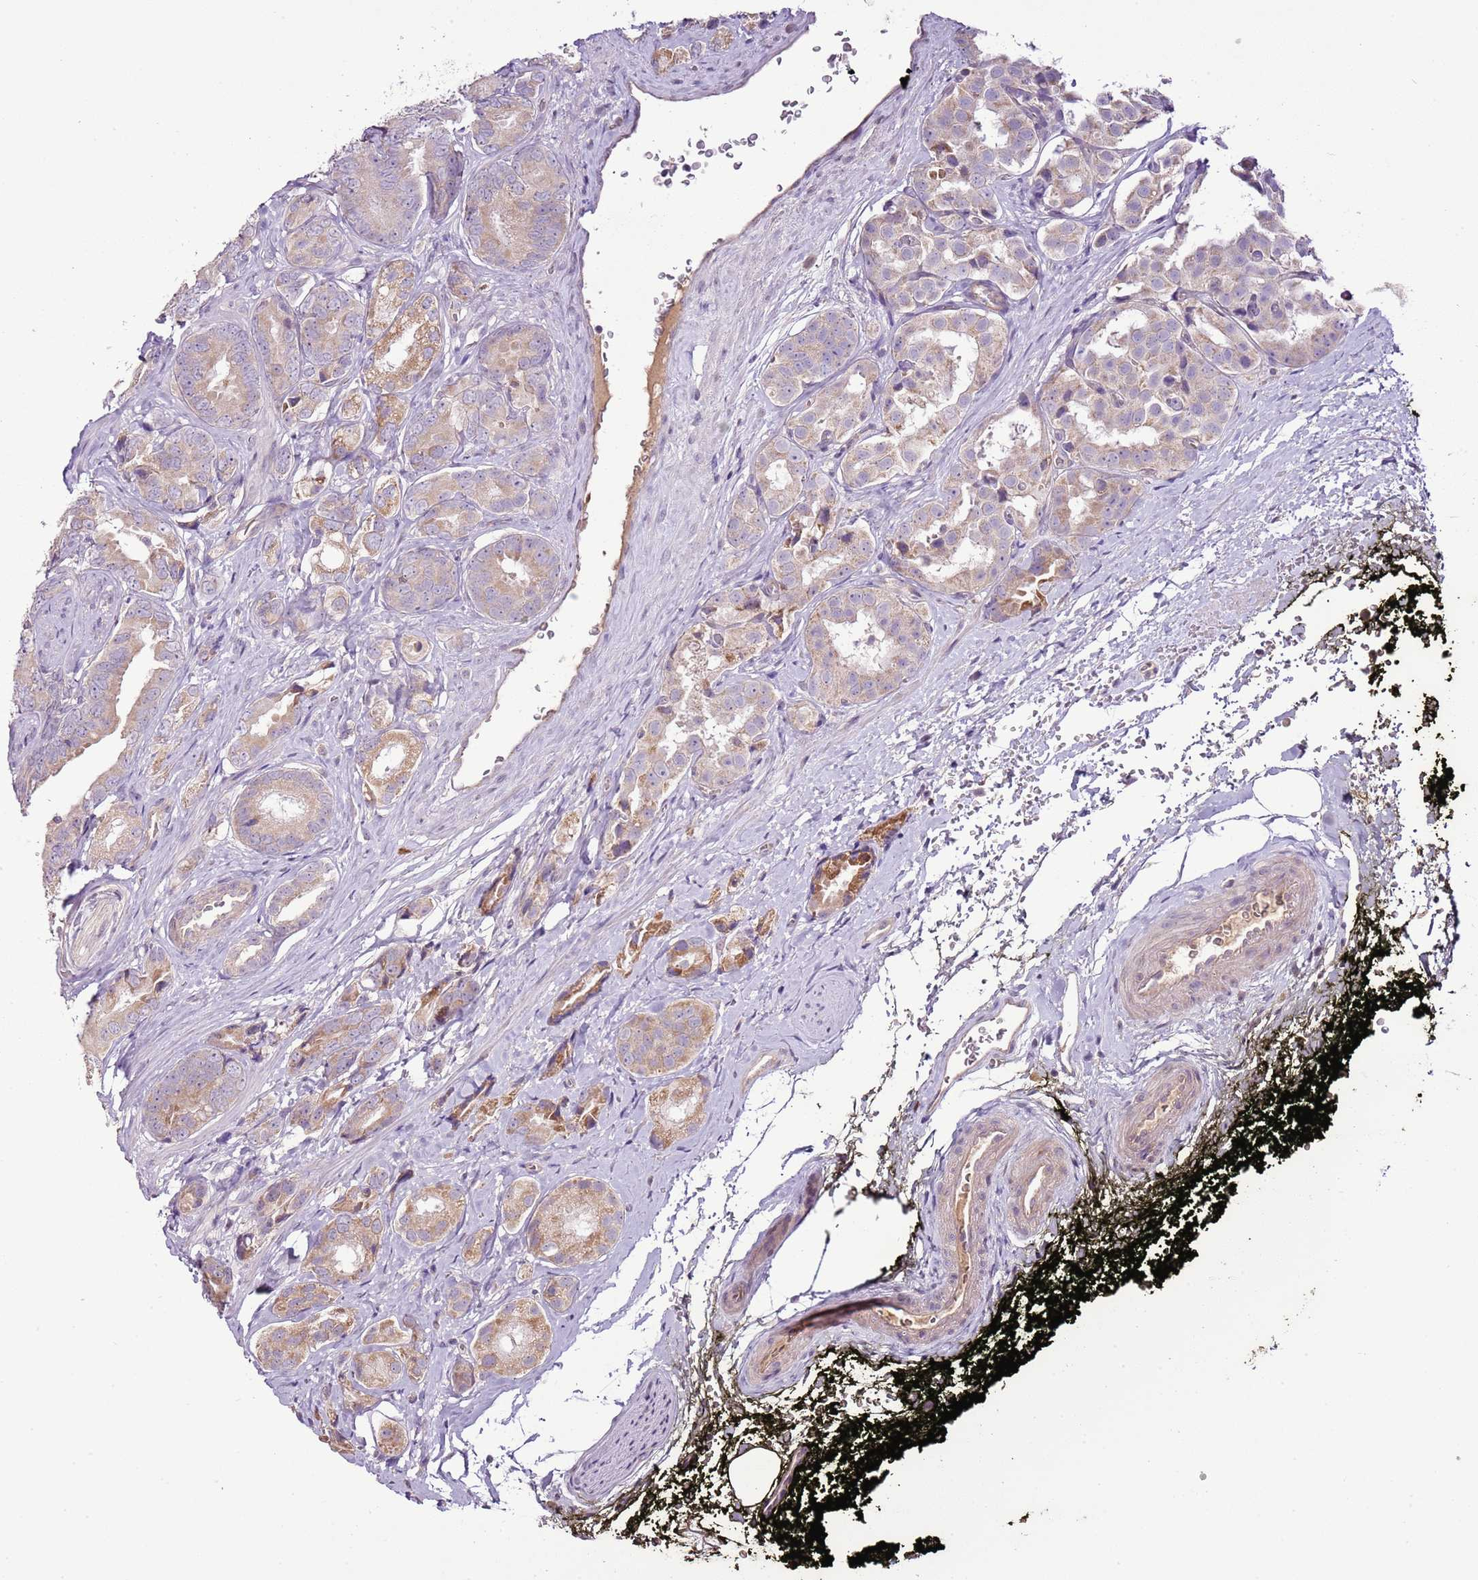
{"staining": {"intensity": "moderate", "quantity": "<25%", "location": "cytoplasmic/membranous"}, "tissue": "prostate cancer", "cell_type": "Tumor cells", "image_type": "cancer", "snomed": [{"axis": "morphology", "description": "Adenocarcinoma, High grade"}, {"axis": "topography", "description": "Prostate"}], "caption": "Moderate cytoplasmic/membranous expression is appreciated in approximately <25% of tumor cells in prostate high-grade adenocarcinoma. The staining was performed using DAB to visualize the protein expression in brown, while the nuclei were stained in blue with hematoxylin (Magnification: 20x).", "gene": "CMKLR1", "patient": {"sex": "male", "age": 71}}